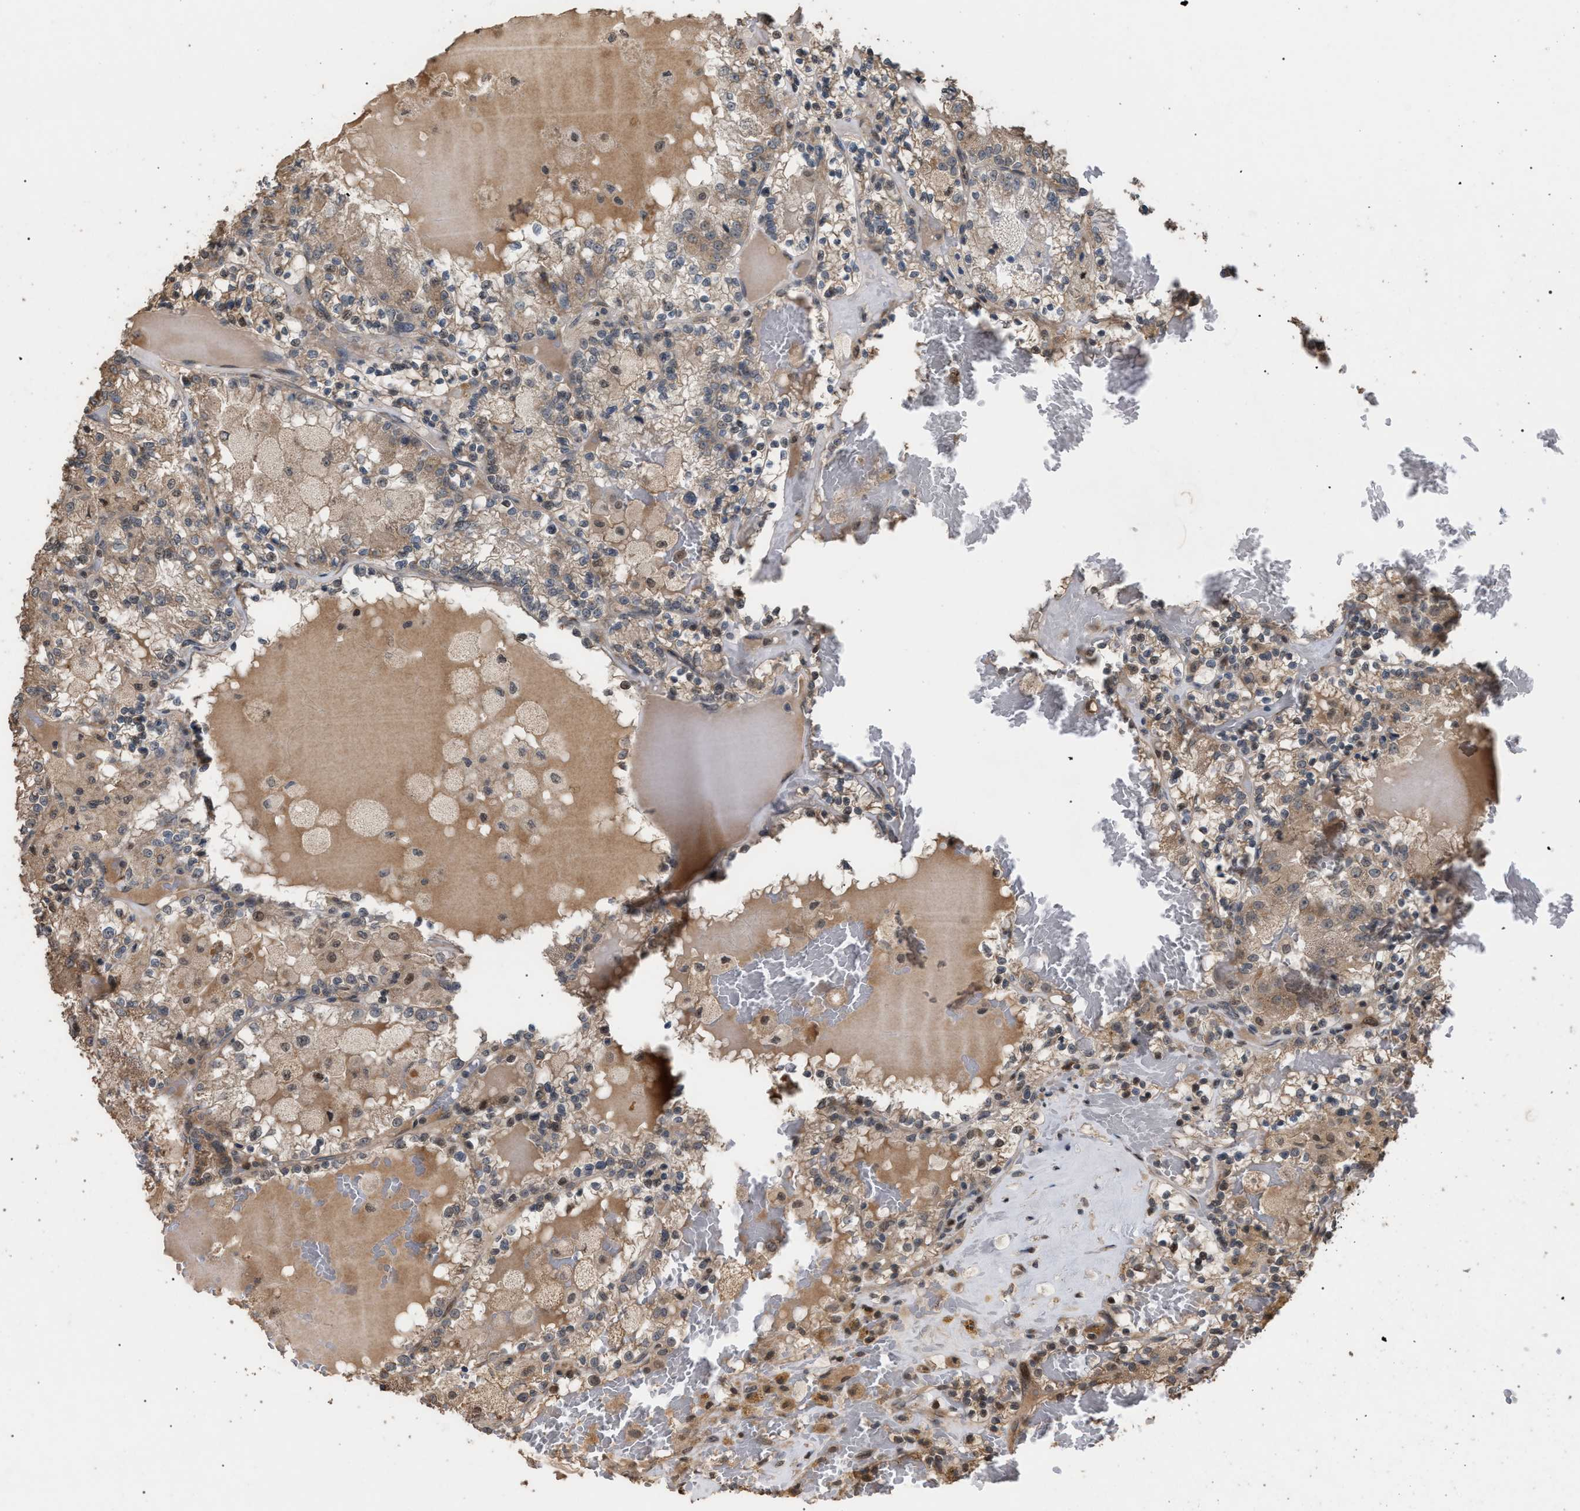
{"staining": {"intensity": "weak", "quantity": ">75%", "location": "cytoplasmic/membranous"}, "tissue": "renal cancer", "cell_type": "Tumor cells", "image_type": "cancer", "snomed": [{"axis": "morphology", "description": "Adenocarcinoma, NOS"}, {"axis": "topography", "description": "Kidney"}], "caption": "Immunohistochemistry photomicrograph of human renal adenocarcinoma stained for a protein (brown), which shows low levels of weak cytoplasmic/membranous expression in about >75% of tumor cells.", "gene": "NAA35", "patient": {"sex": "female", "age": 56}}